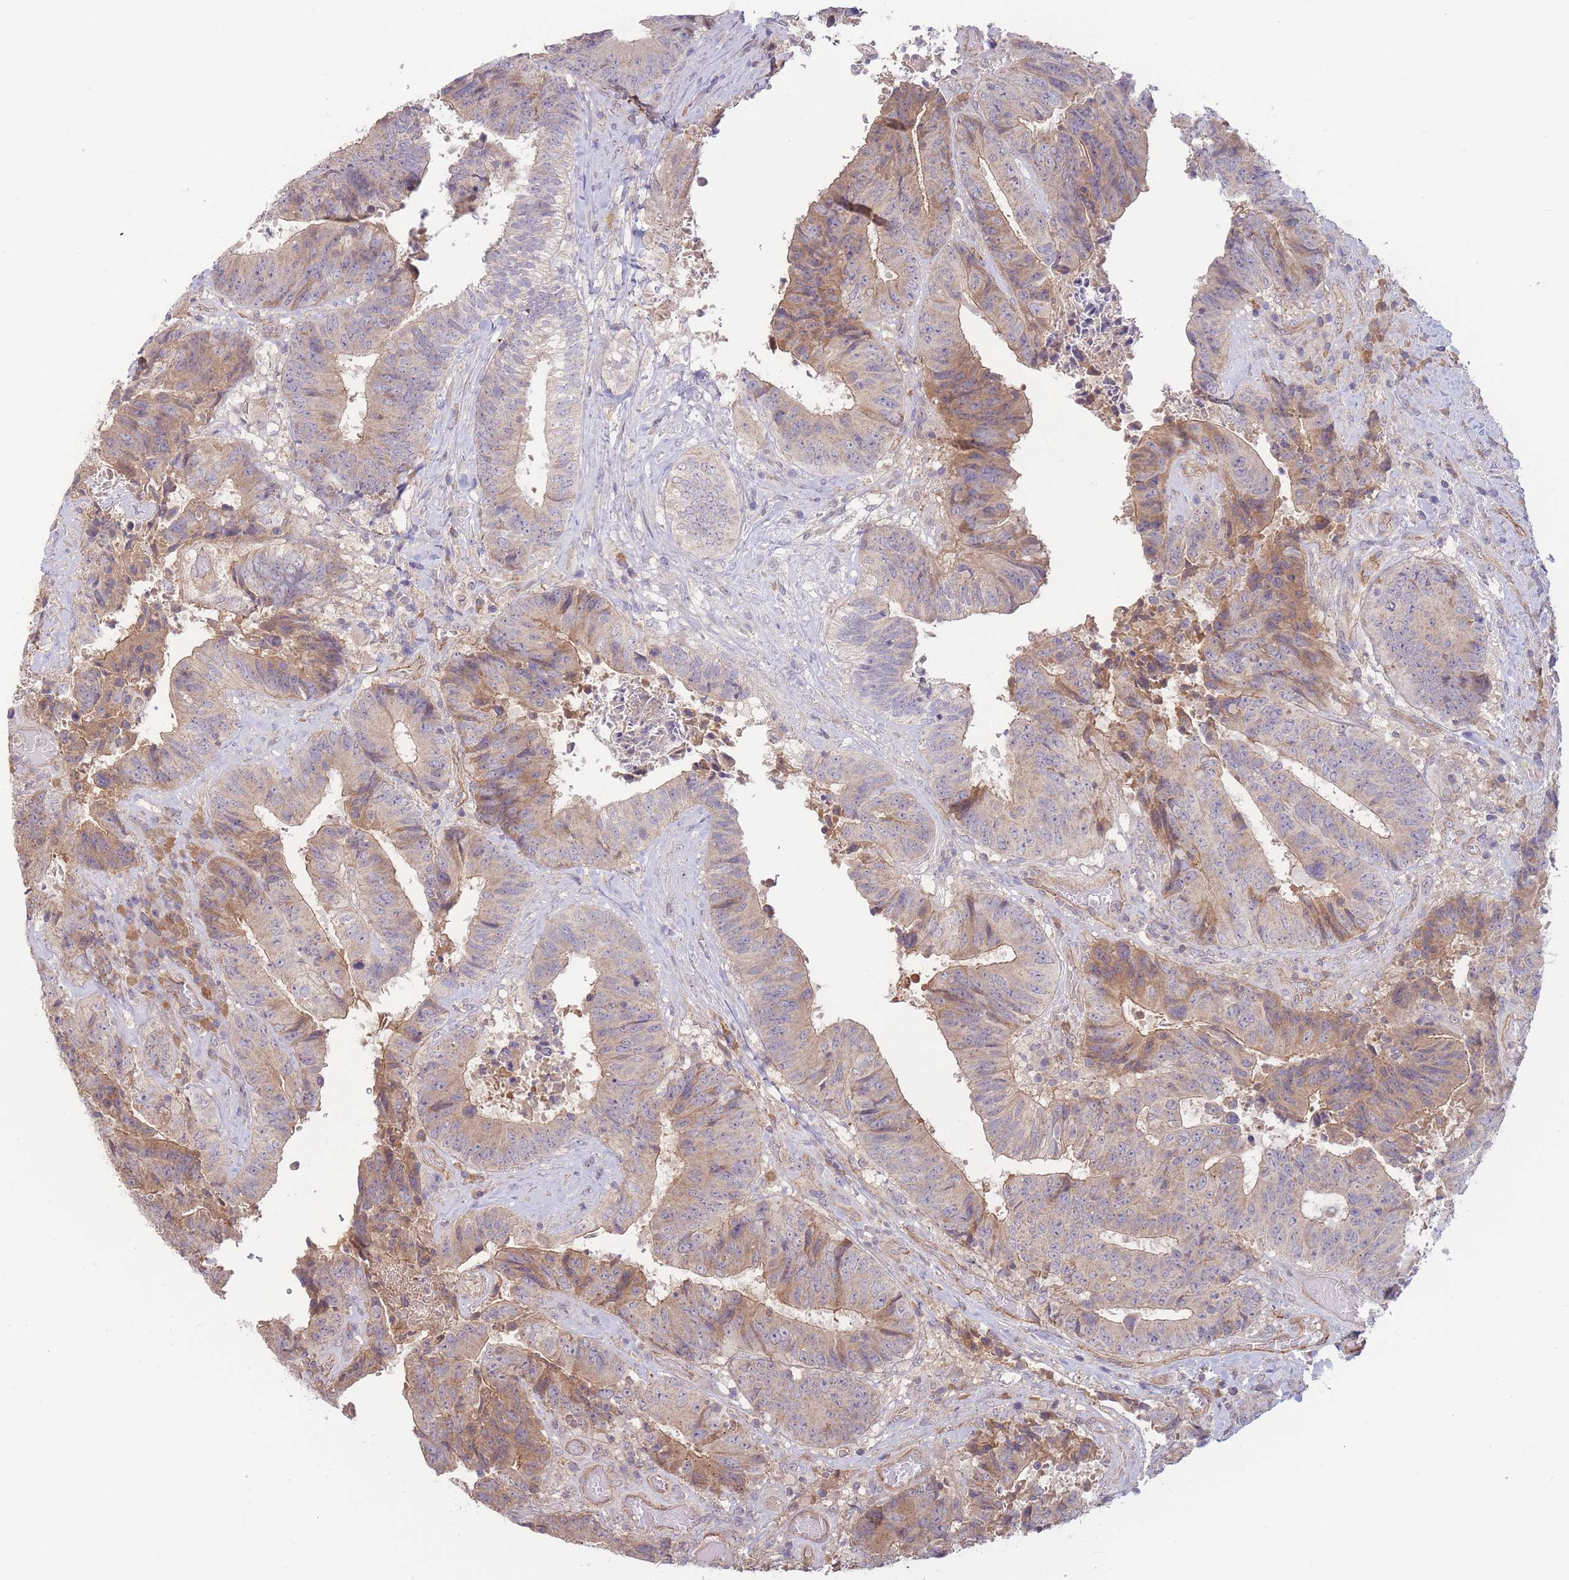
{"staining": {"intensity": "weak", "quantity": "25%-75%", "location": "cytoplasmic/membranous"}, "tissue": "colorectal cancer", "cell_type": "Tumor cells", "image_type": "cancer", "snomed": [{"axis": "morphology", "description": "Adenocarcinoma, NOS"}, {"axis": "topography", "description": "Rectum"}], "caption": "This micrograph displays IHC staining of human colorectal cancer, with low weak cytoplasmic/membranous staining in approximately 25%-75% of tumor cells.", "gene": "NDUFAF5", "patient": {"sex": "male", "age": 72}}